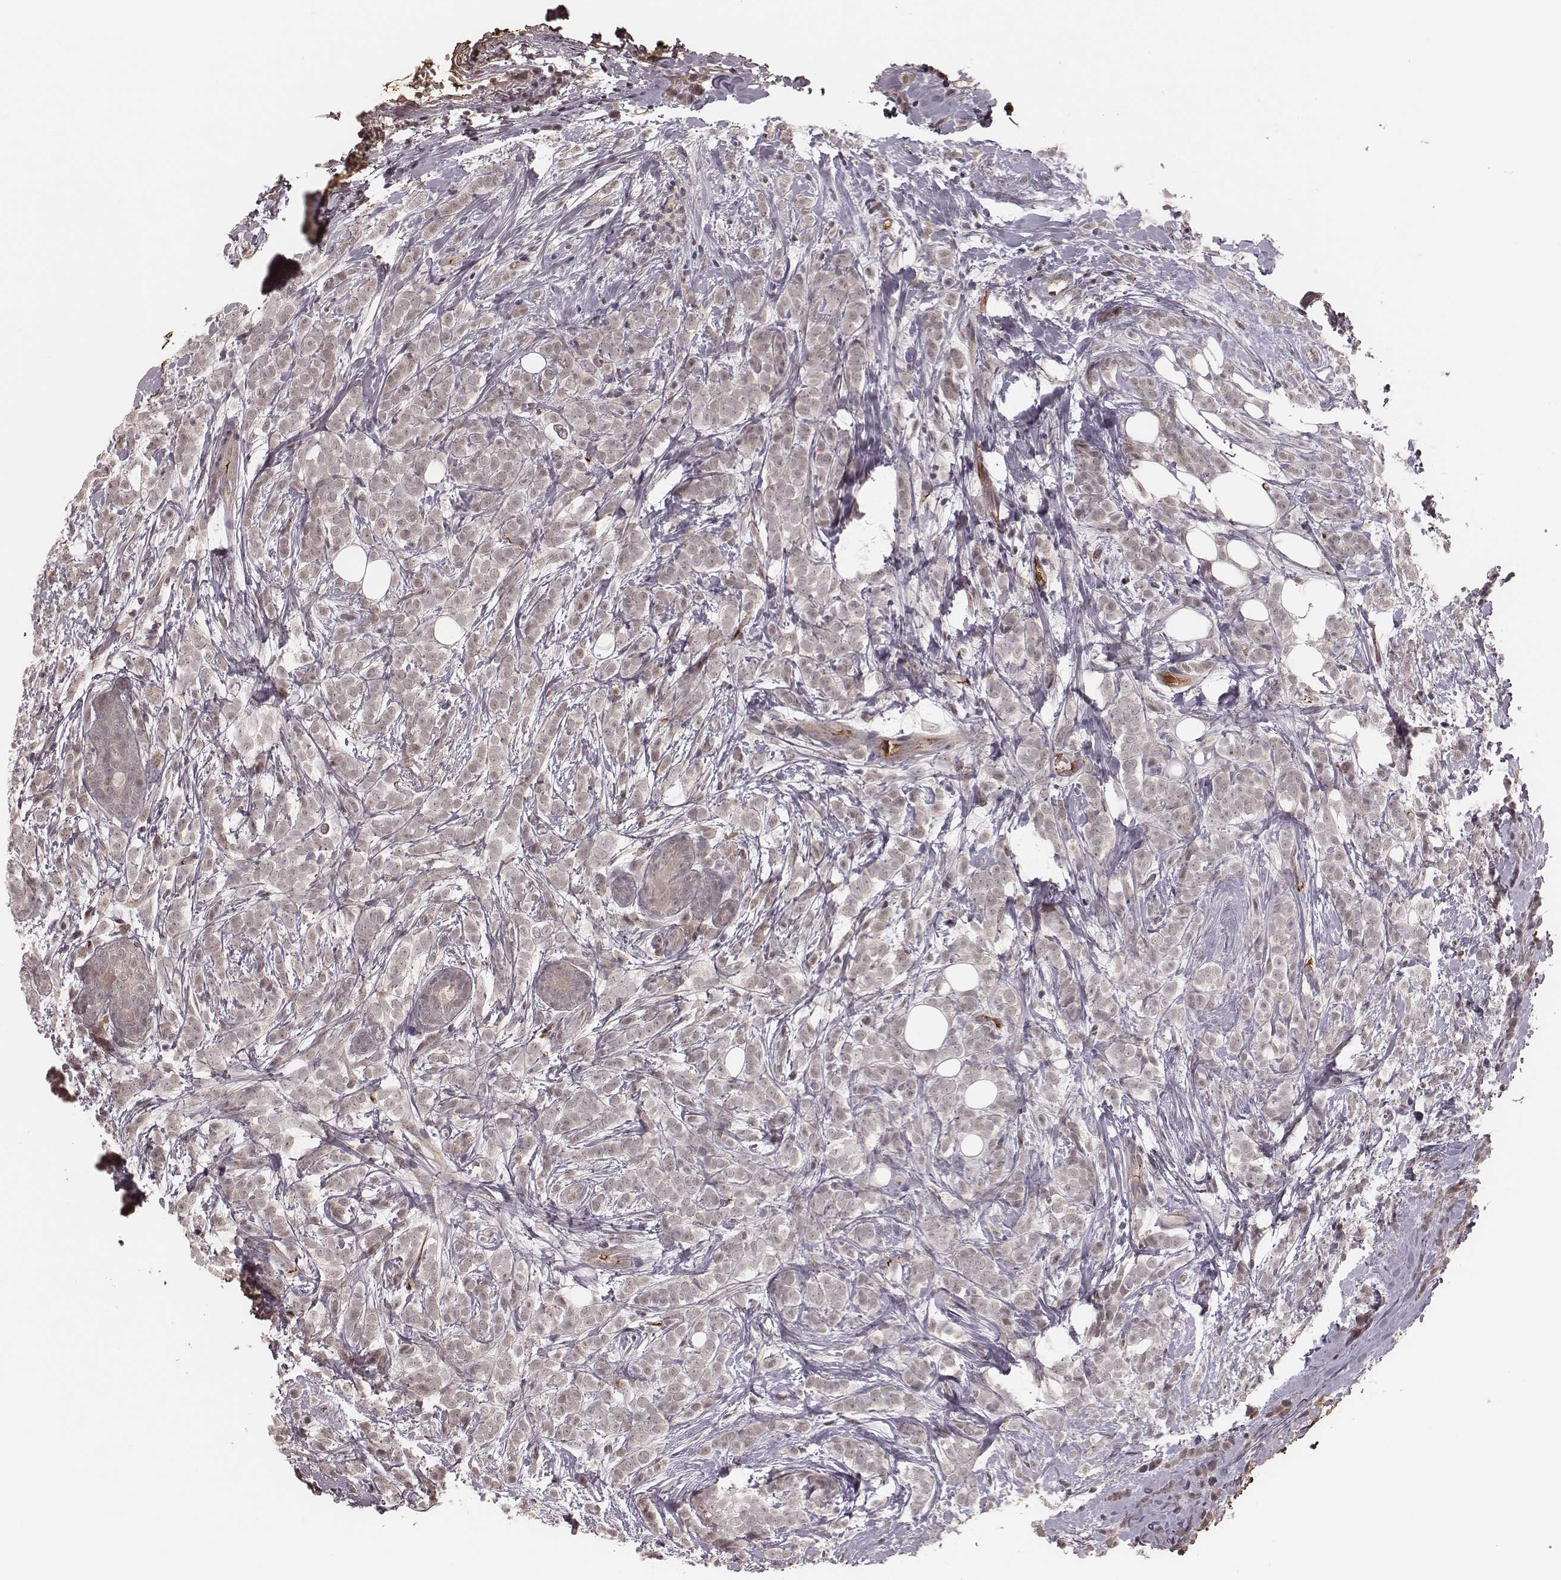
{"staining": {"intensity": "negative", "quantity": "none", "location": "none"}, "tissue": "breast cancer", "cell_type": "Tumor cells", "image_type": "cancer", "snomed": [{"axis": "morphology", "description": "Lobular carcinoma"}, {"axis": "topography", "description": "Breast"}], "caption": "High magnification brightfield microscopy of breast lobular carcinoma stained with DAB (3,3'-diaminobenzidine) (brown) and counterstained with hematoxylin (blue): tumor cells show no significant staining. The staining was performed using DAB to visualize the protein expression in brown, while the nuclei were stained in blue with hematoxylin (Magnification: 20x).", "gene": "IL5", "patient": {"sex": "female", "age": 49}}